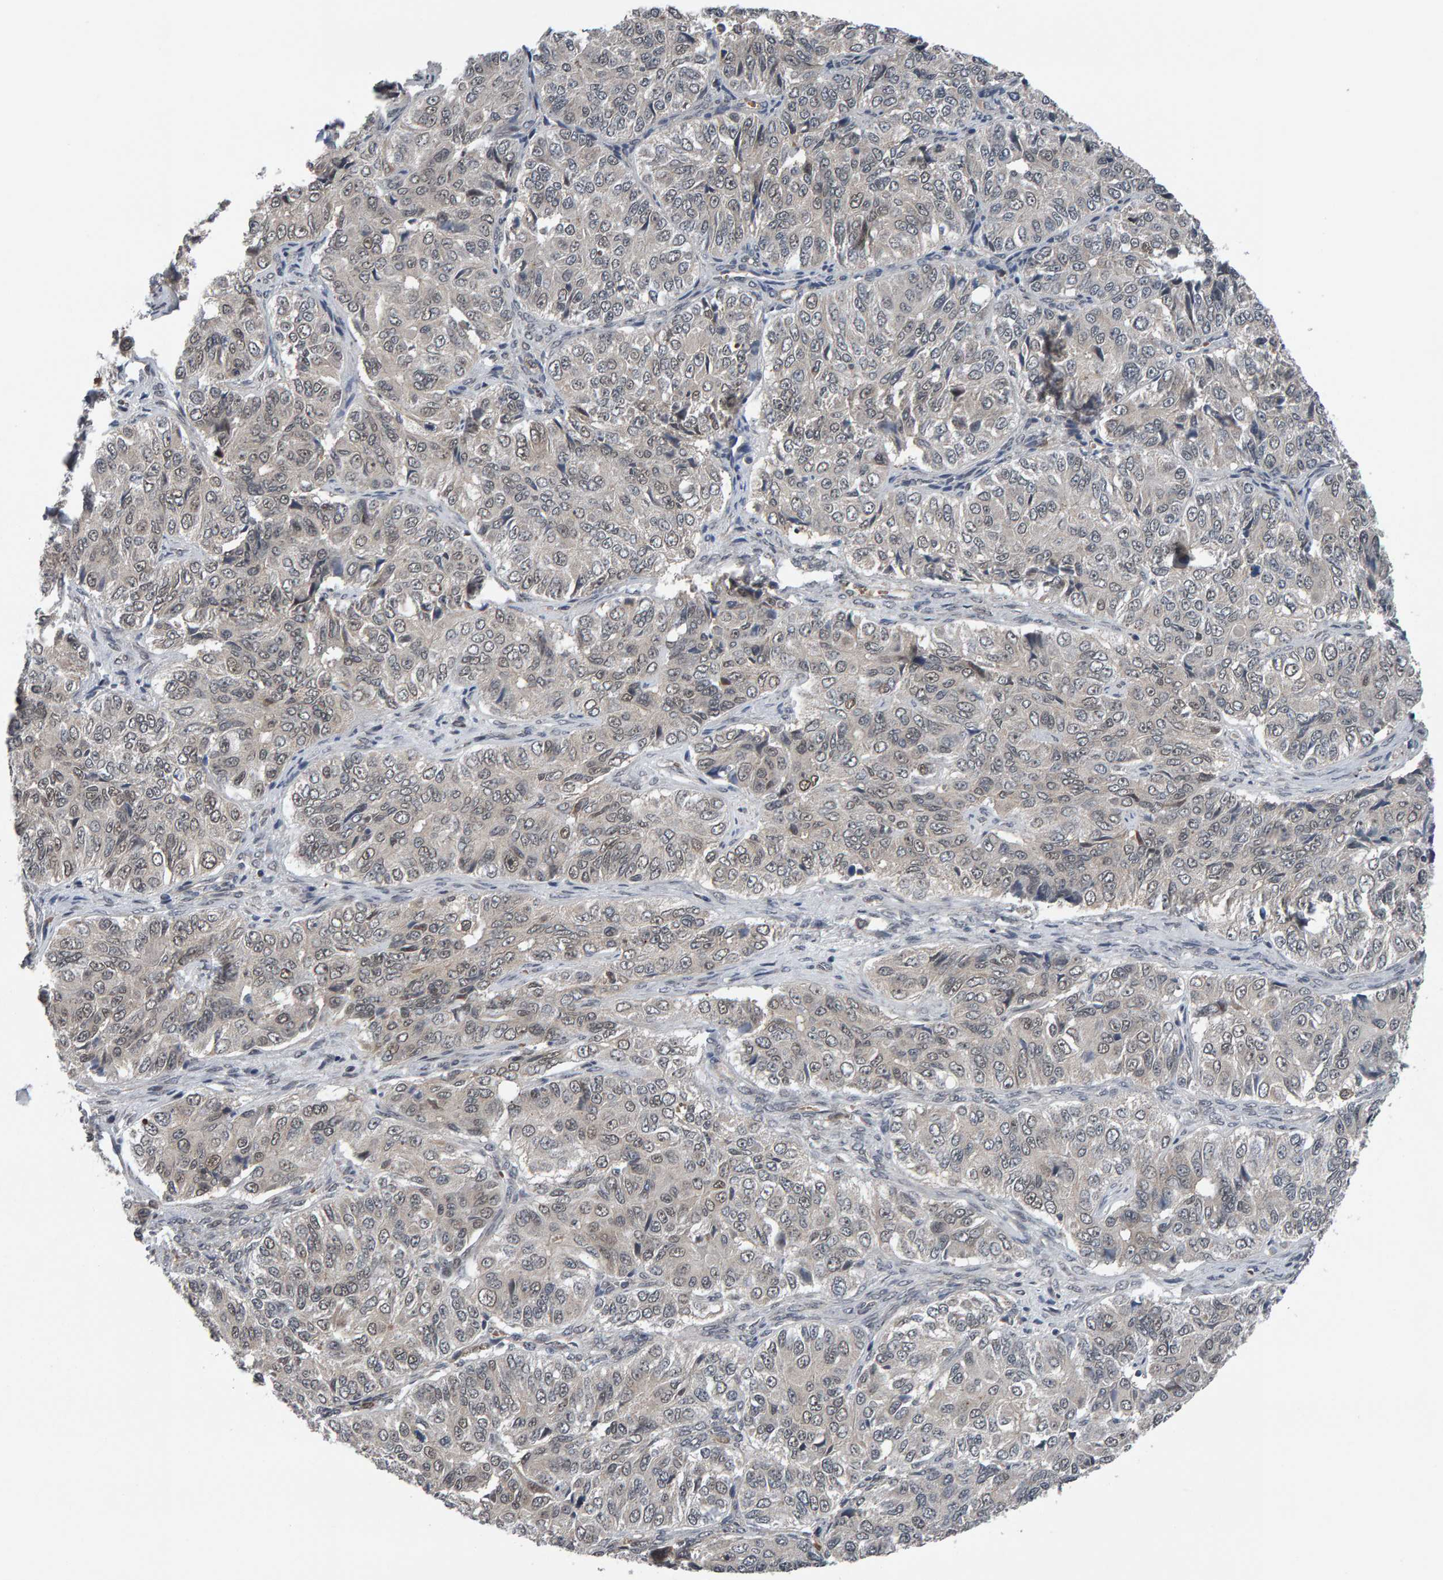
{"staining": {"intensity": "negative", "quantity": "none", "location": "none"}, "tissue": "ovarian cancer", "cell_type": "Tumor cells", "image_type": "cancer", "snomed": [{"axis": "morphology", "description": "Carcinoma, endometroid"}, {"axis": "topography", "description": "Ovary"}], "caption": "High power microscopy photomicrograph of an immunohistochemistry (IHC) image of ovarian cancer, revealing no significant positivity in tumor cells.", "gene": "COASY", "patient": {"sex": "female", "age": 51}}